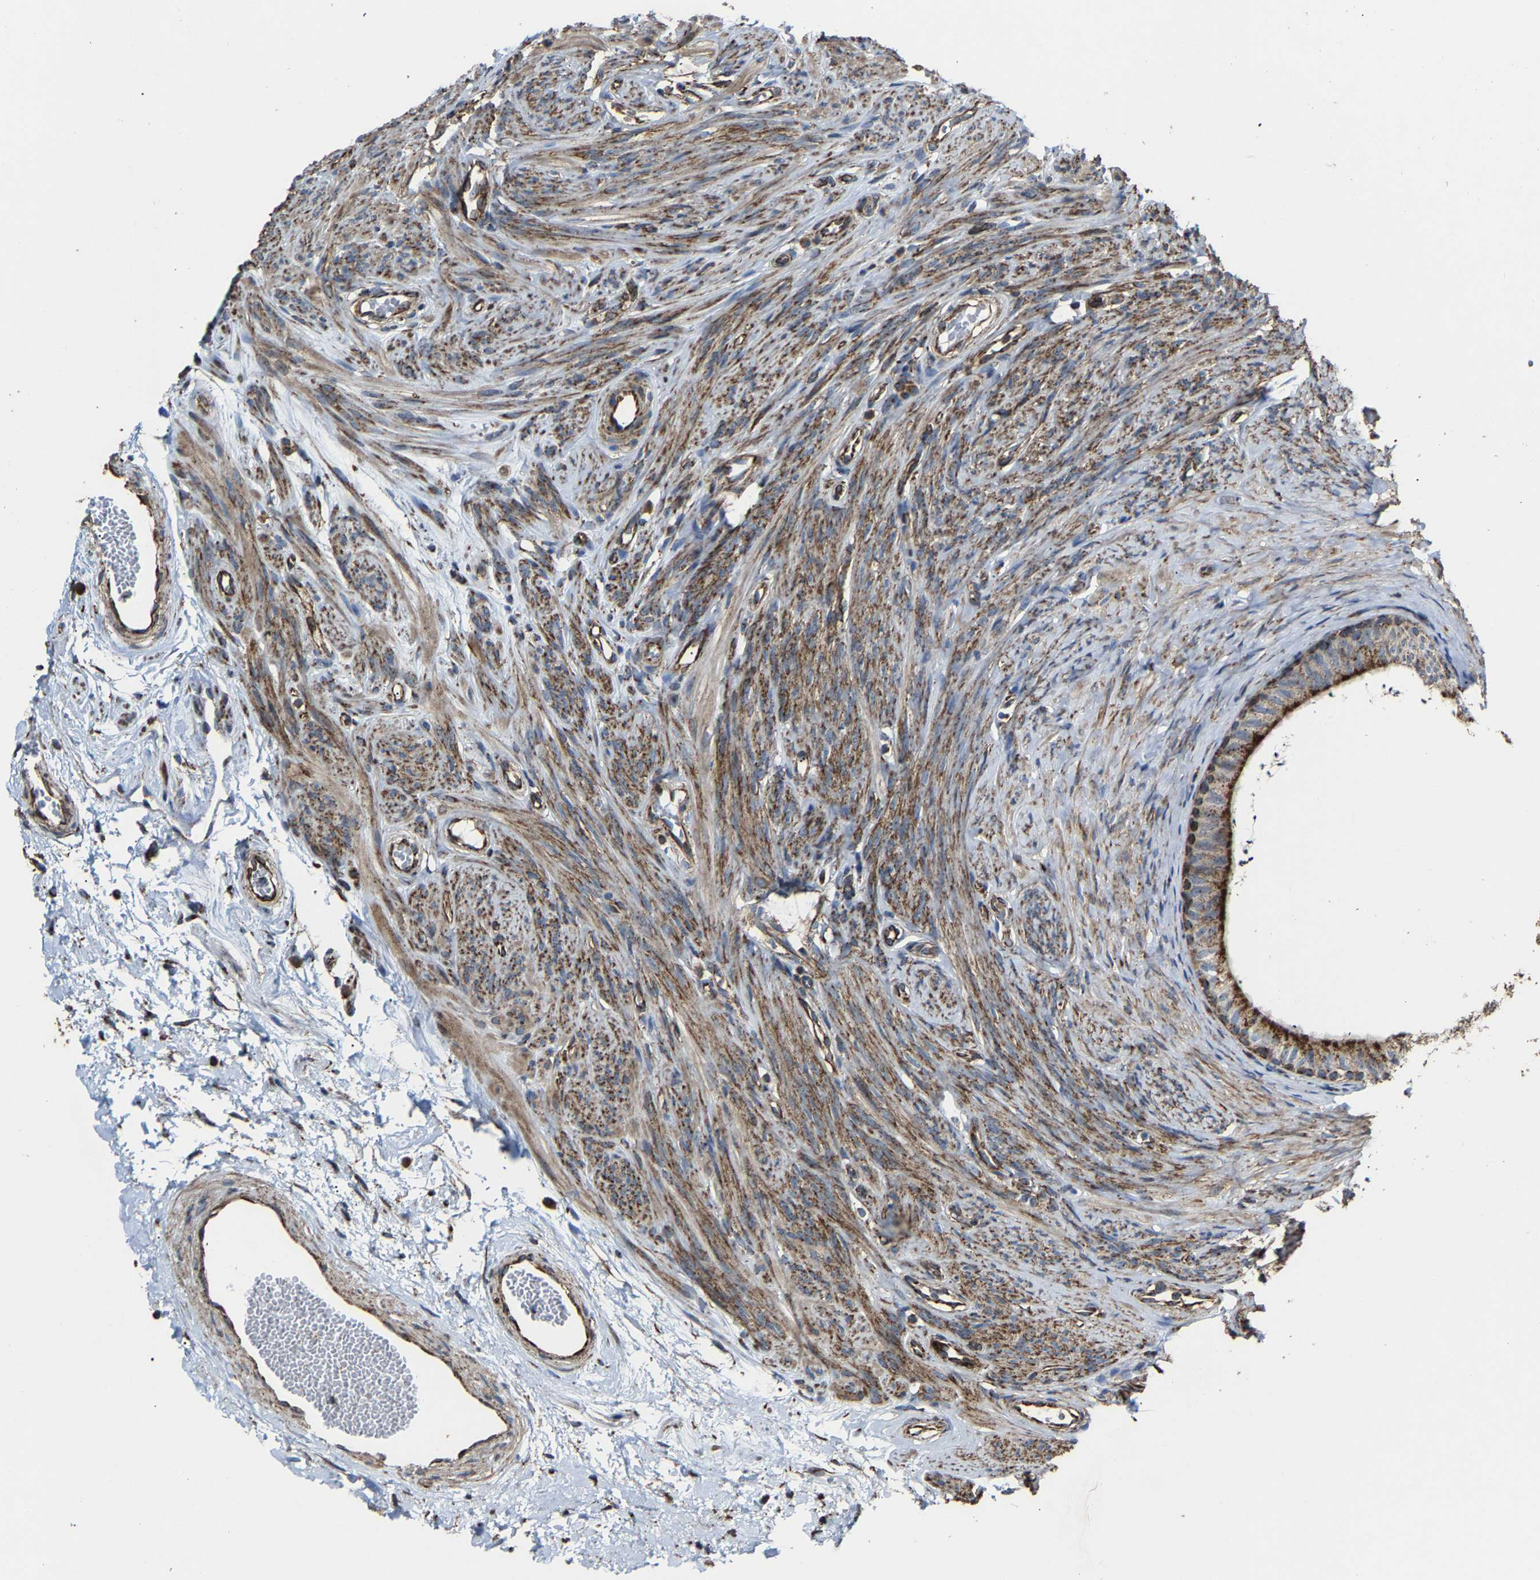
{"staining": {"intensity": "moderate", "quantity": ">75%", "location": "cytoplasmic/membranous"}, "tissue": "epididymis", "cell_type": "Glandular cells", "image_type": "normal", "snomed": [{"axis": "morphology", "description": "Normal tissue, NOS"}, {"axis": "topography", "description": "Epididymis"}], "caption": "Moderate cytoplasmic/membranous positivity for a protein is present in about >75% of glandular cells of normal epididymis using IHC.", "gene": "NDUFV3", "patient": {"sex": "male", "age": 56}}